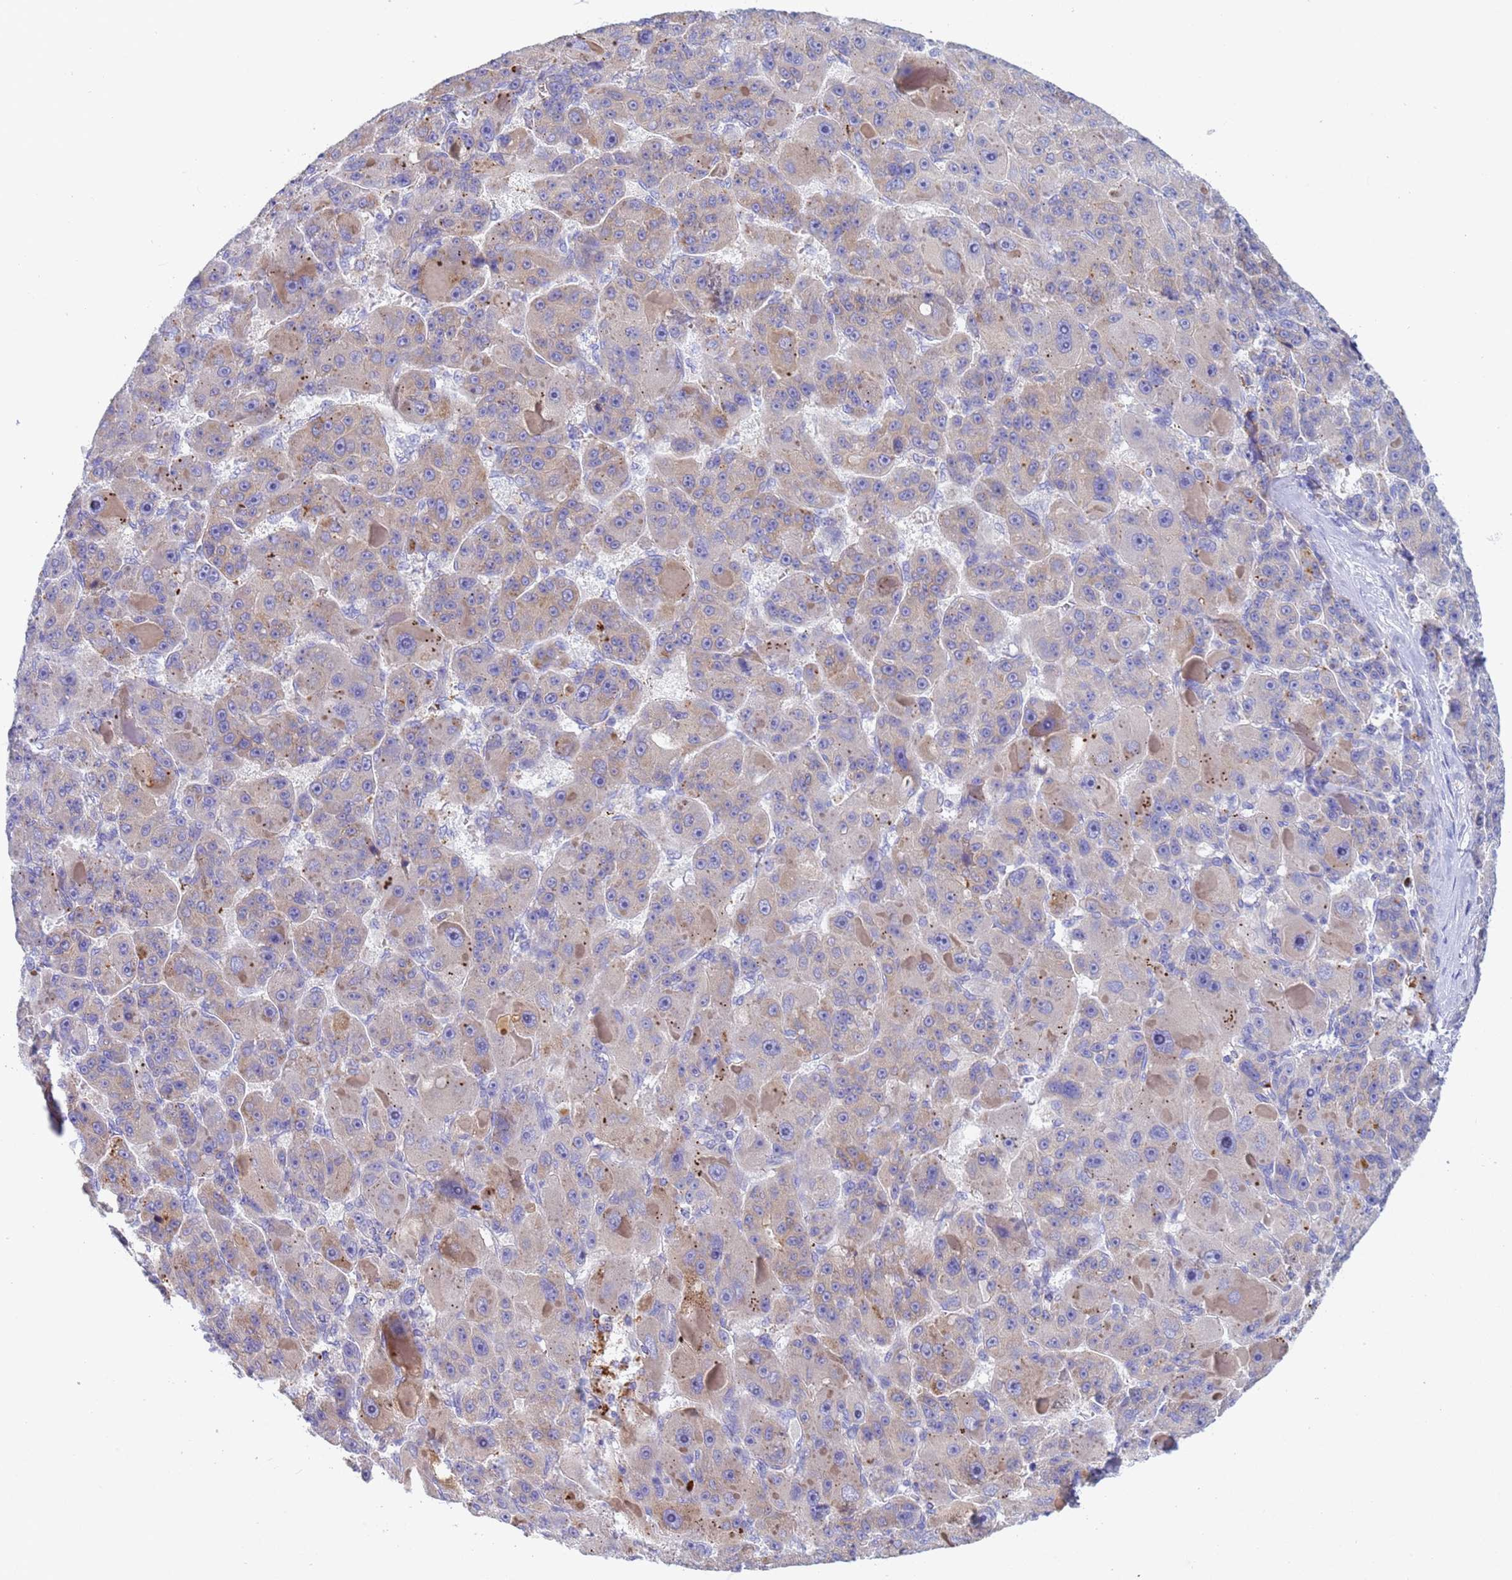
{"staining": {"intensity": "weak", "quantity": "<25%", "location": "cytoplasmic/membranous"}, "tissue": "liver cancer", "cell_type": "Tumor cells", "image_type": "cancer", "snomed": [{"axis": "morphology", "description": "Carcinoma, Hepatocellular, NOS"}, {"axis": "topography", "description": "Liver"}], "caption": "IHC of human hepatocellular carcinoma (liver) exhibits no expression in tumor cells.", "gene": "C4orf46", "patient": {"sex": "male", "age": 76}}